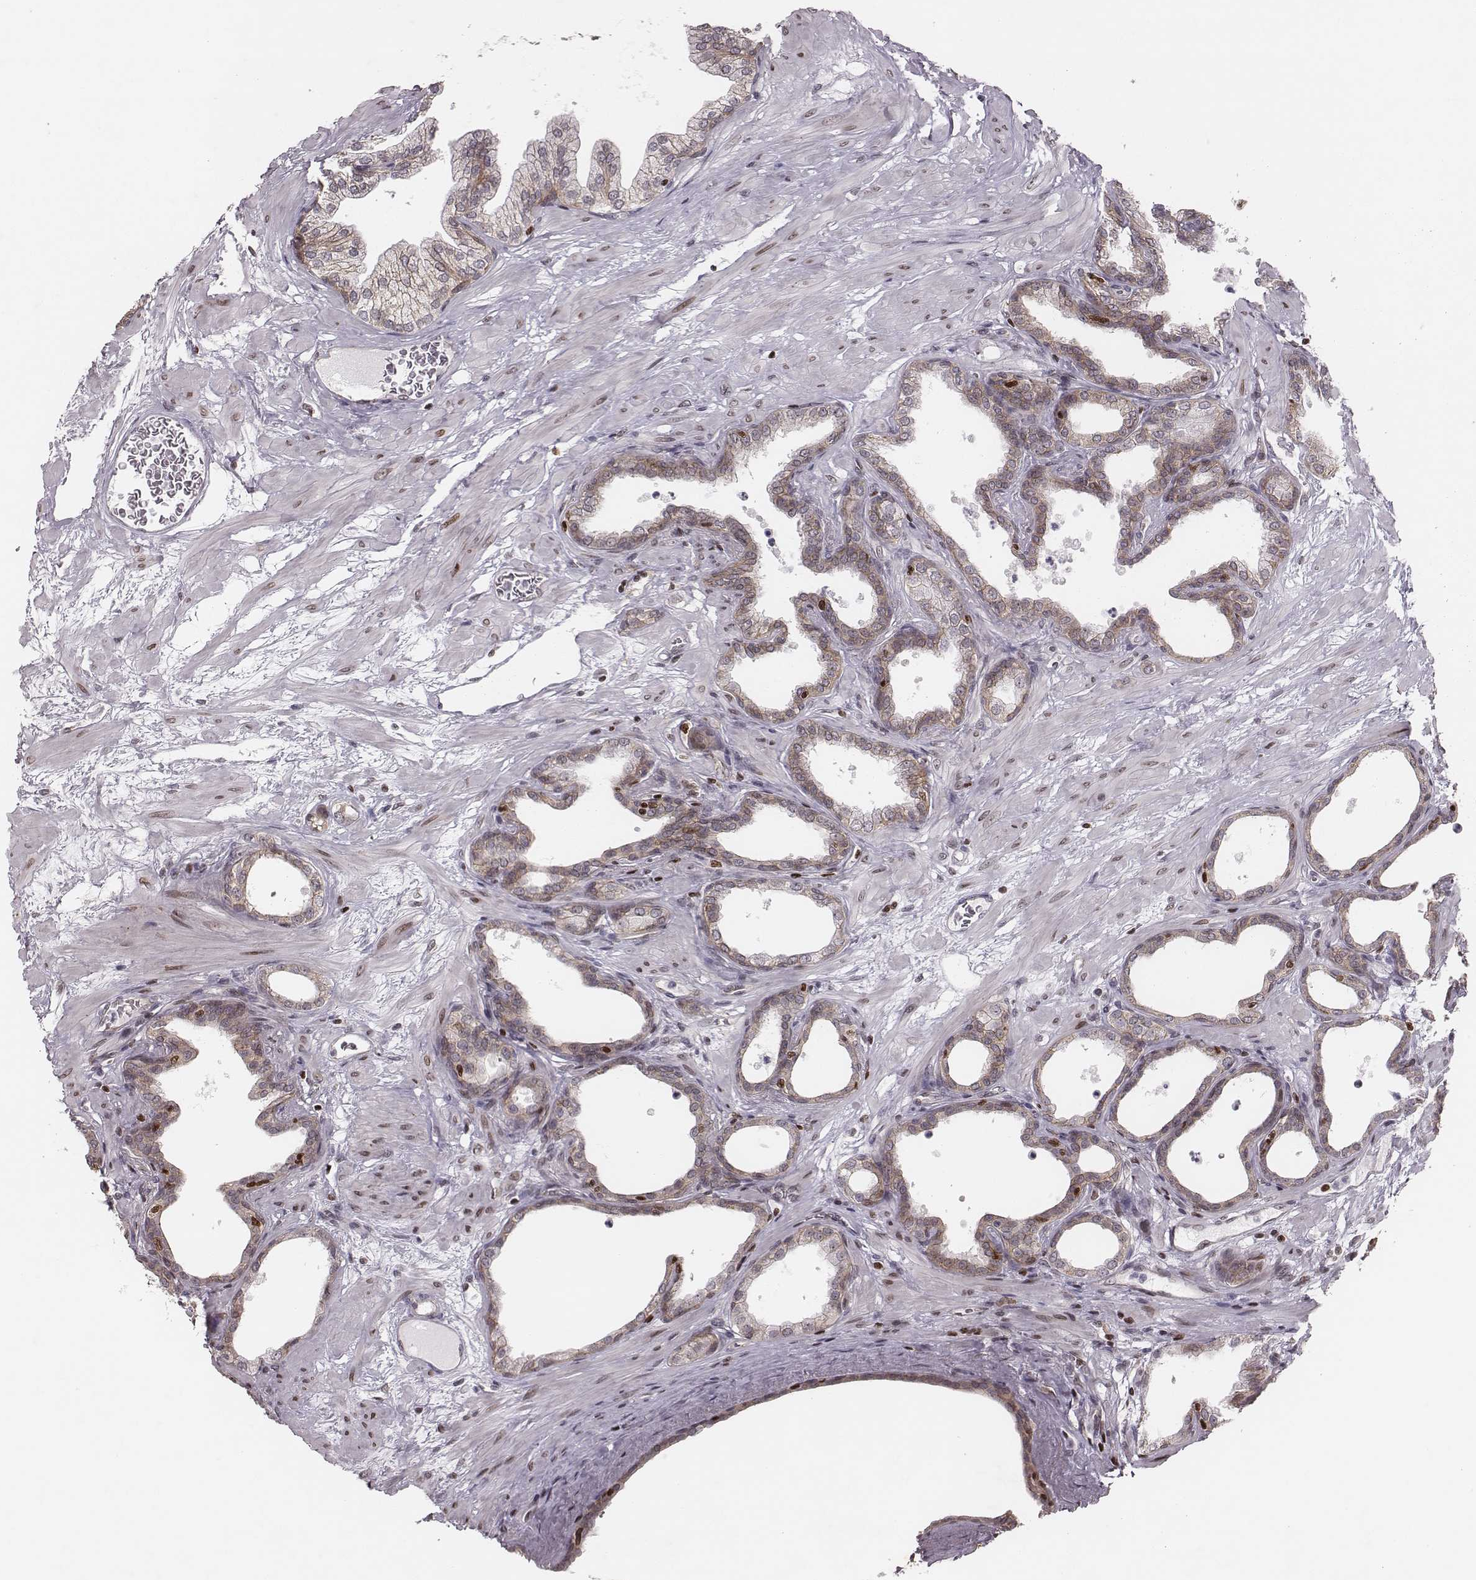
{"staining": {"intensity": "moderate", "quantity": ">75%", "location": "cytoplasmic/membranous"}, "tissue": "prostate", "cell_type": "Glandular cells", "image_type": "normal", "snomed": [{"axis": "morphology", "description": "Normal tissue, NOS"}, {"axis": "topography", "description": "Prostate"}], "caption": "Prostate stained for a protein shows moderate cytoplasmic/membranous positivity in glandular cells. Using DAB (brown) and hematoxylin (blue) stains, captured at high magnification using brightfield microscopy.", "gene": "WDR59", "patient": {"sex": "male", "age": 37}}